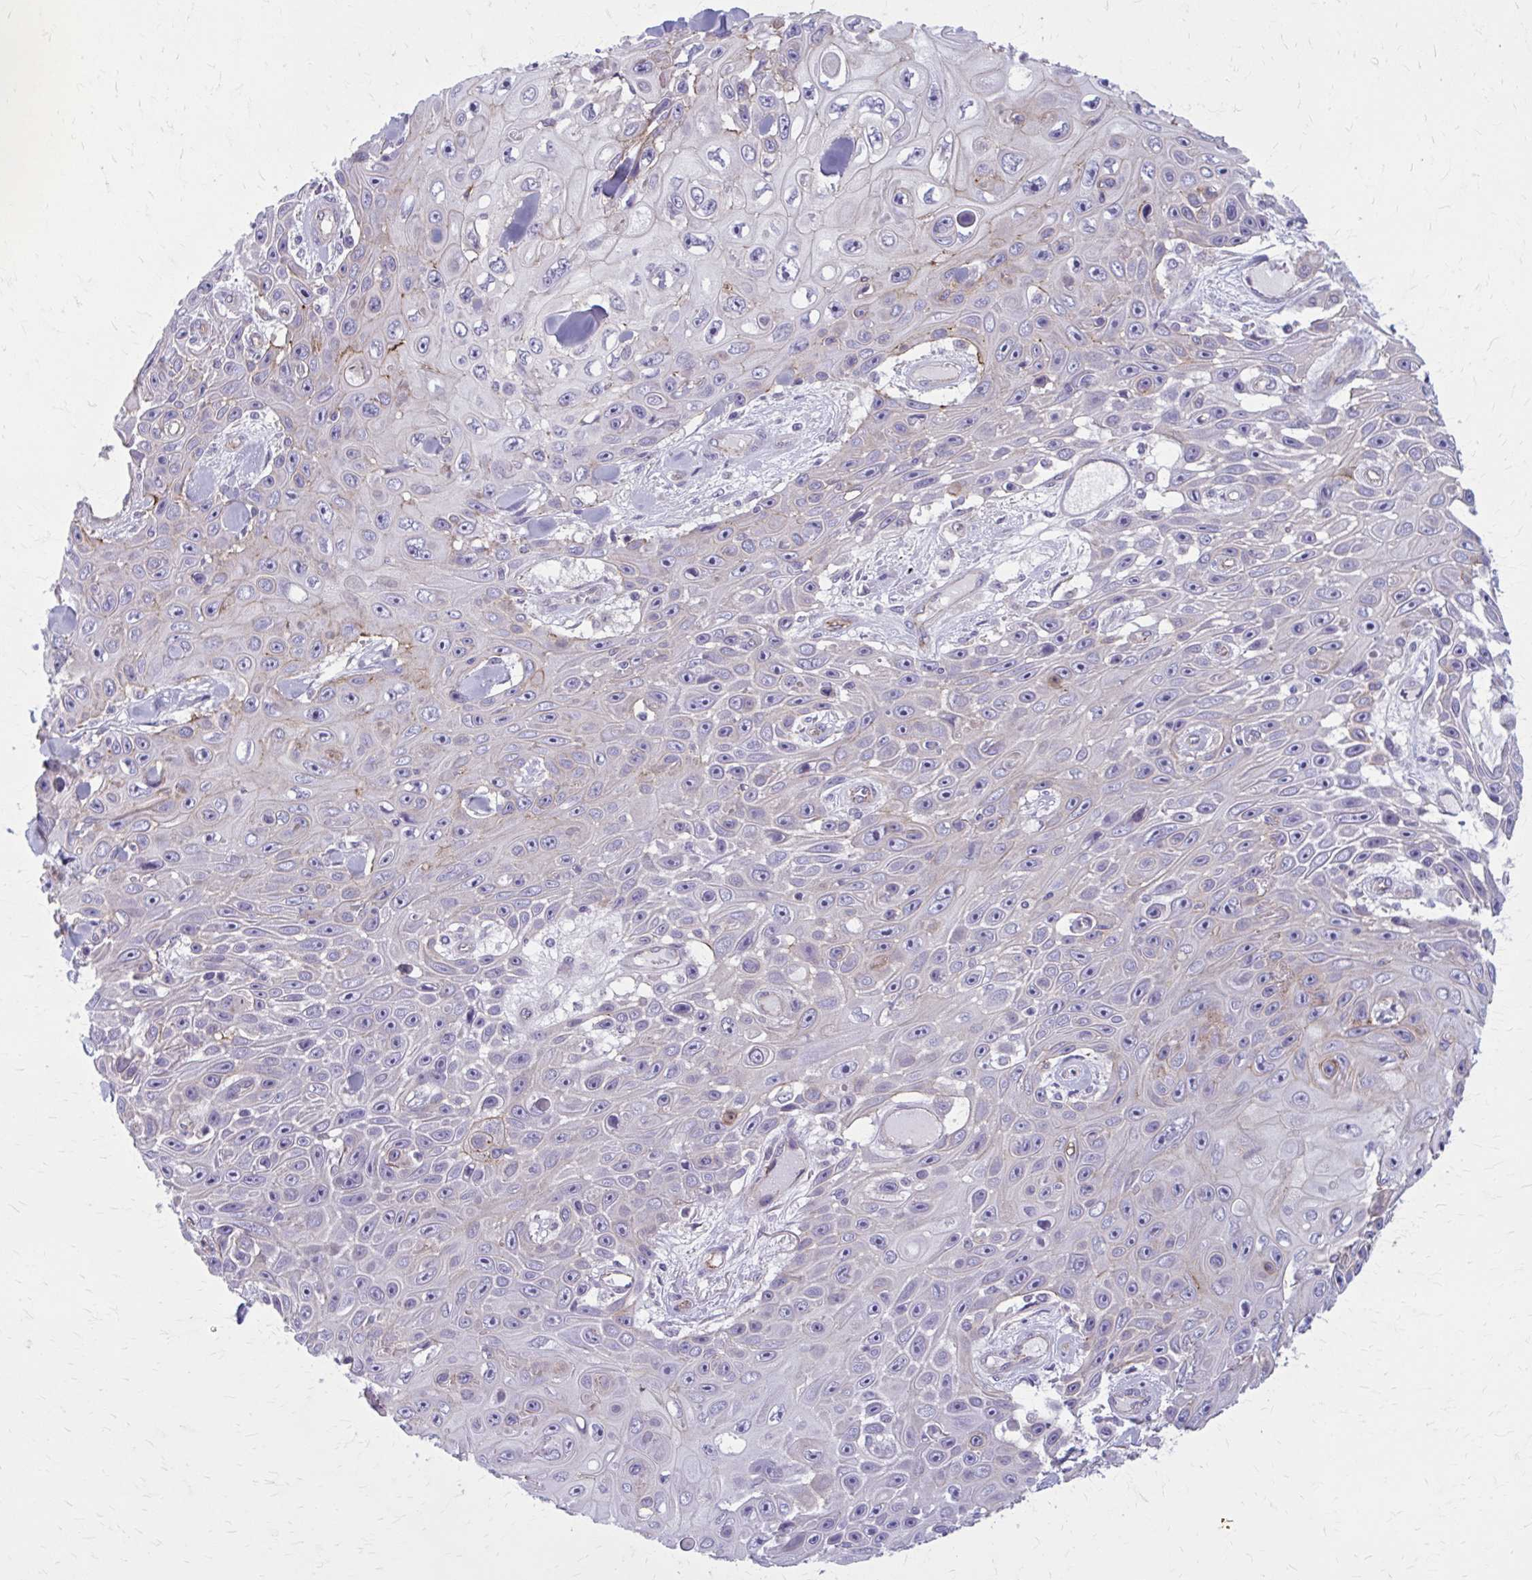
{"staining": {"intensity": "weak", "quantity": "<25%", "location": "cytoplasmic/membranous"}, "tissue": "skin cancer", "cell_type": "Tumor cells", "image_type": "cancer", "snomed": [{"axis": "morphology", "description": "Squamous cell carcinoma, NOS"}, {"axis": "topography", "description": "Skin"}], "caption": "Tumor cells show no significant protein staining in skin cancer. The staining is performed using DAB (3,3'-diaminobenzidine) brown chromogen with nuclei counter-stained in using hematoxylin.", "gene": "ZDHHC7", "patient": {"sex": "male", "age": 82}}